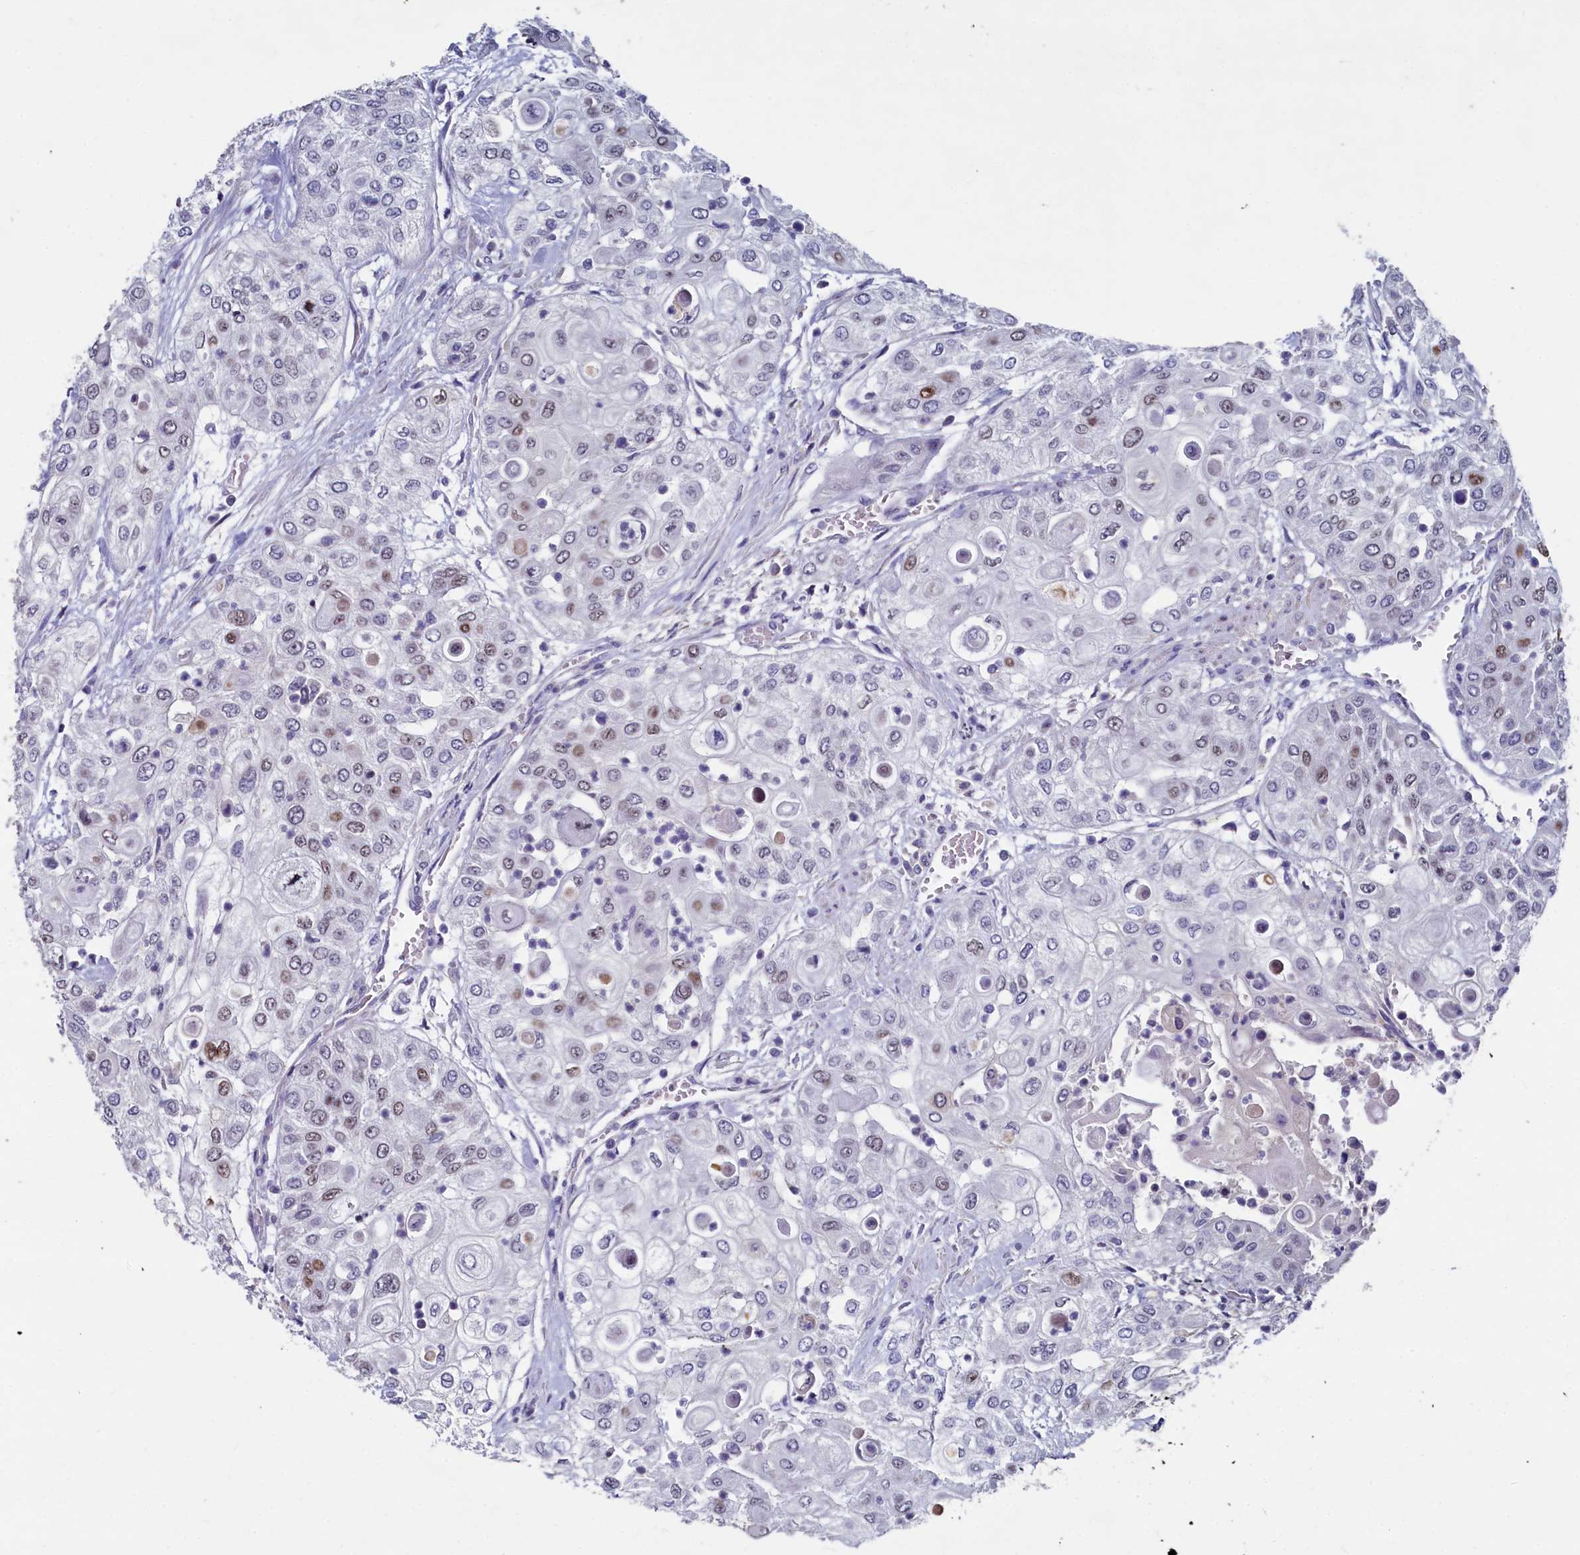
{"staining": {"intensity": "moderate", "quantity": "<25%", "location": "nuclear"}, "tissue": "urothelial cancer", "cell_type": "Tumor cells", "image_type": "cancer", "snomed": [{"axis": "morphology", "description": "Urothelial carcinoma, High grade"}, {"axis": "topography", "description": "Urinary bladder"}], "caption": "High-magnification brightfield microscopy of high-grade urothelial carcinoma stained with DAB (brown) and counterstained with hematoxylin (blue). tumor cells exhibit moderate nuclear expression is seen in about<25% of cells.", "gene": "ASXL3", "patient": {"sex": "female", "age": 79}}